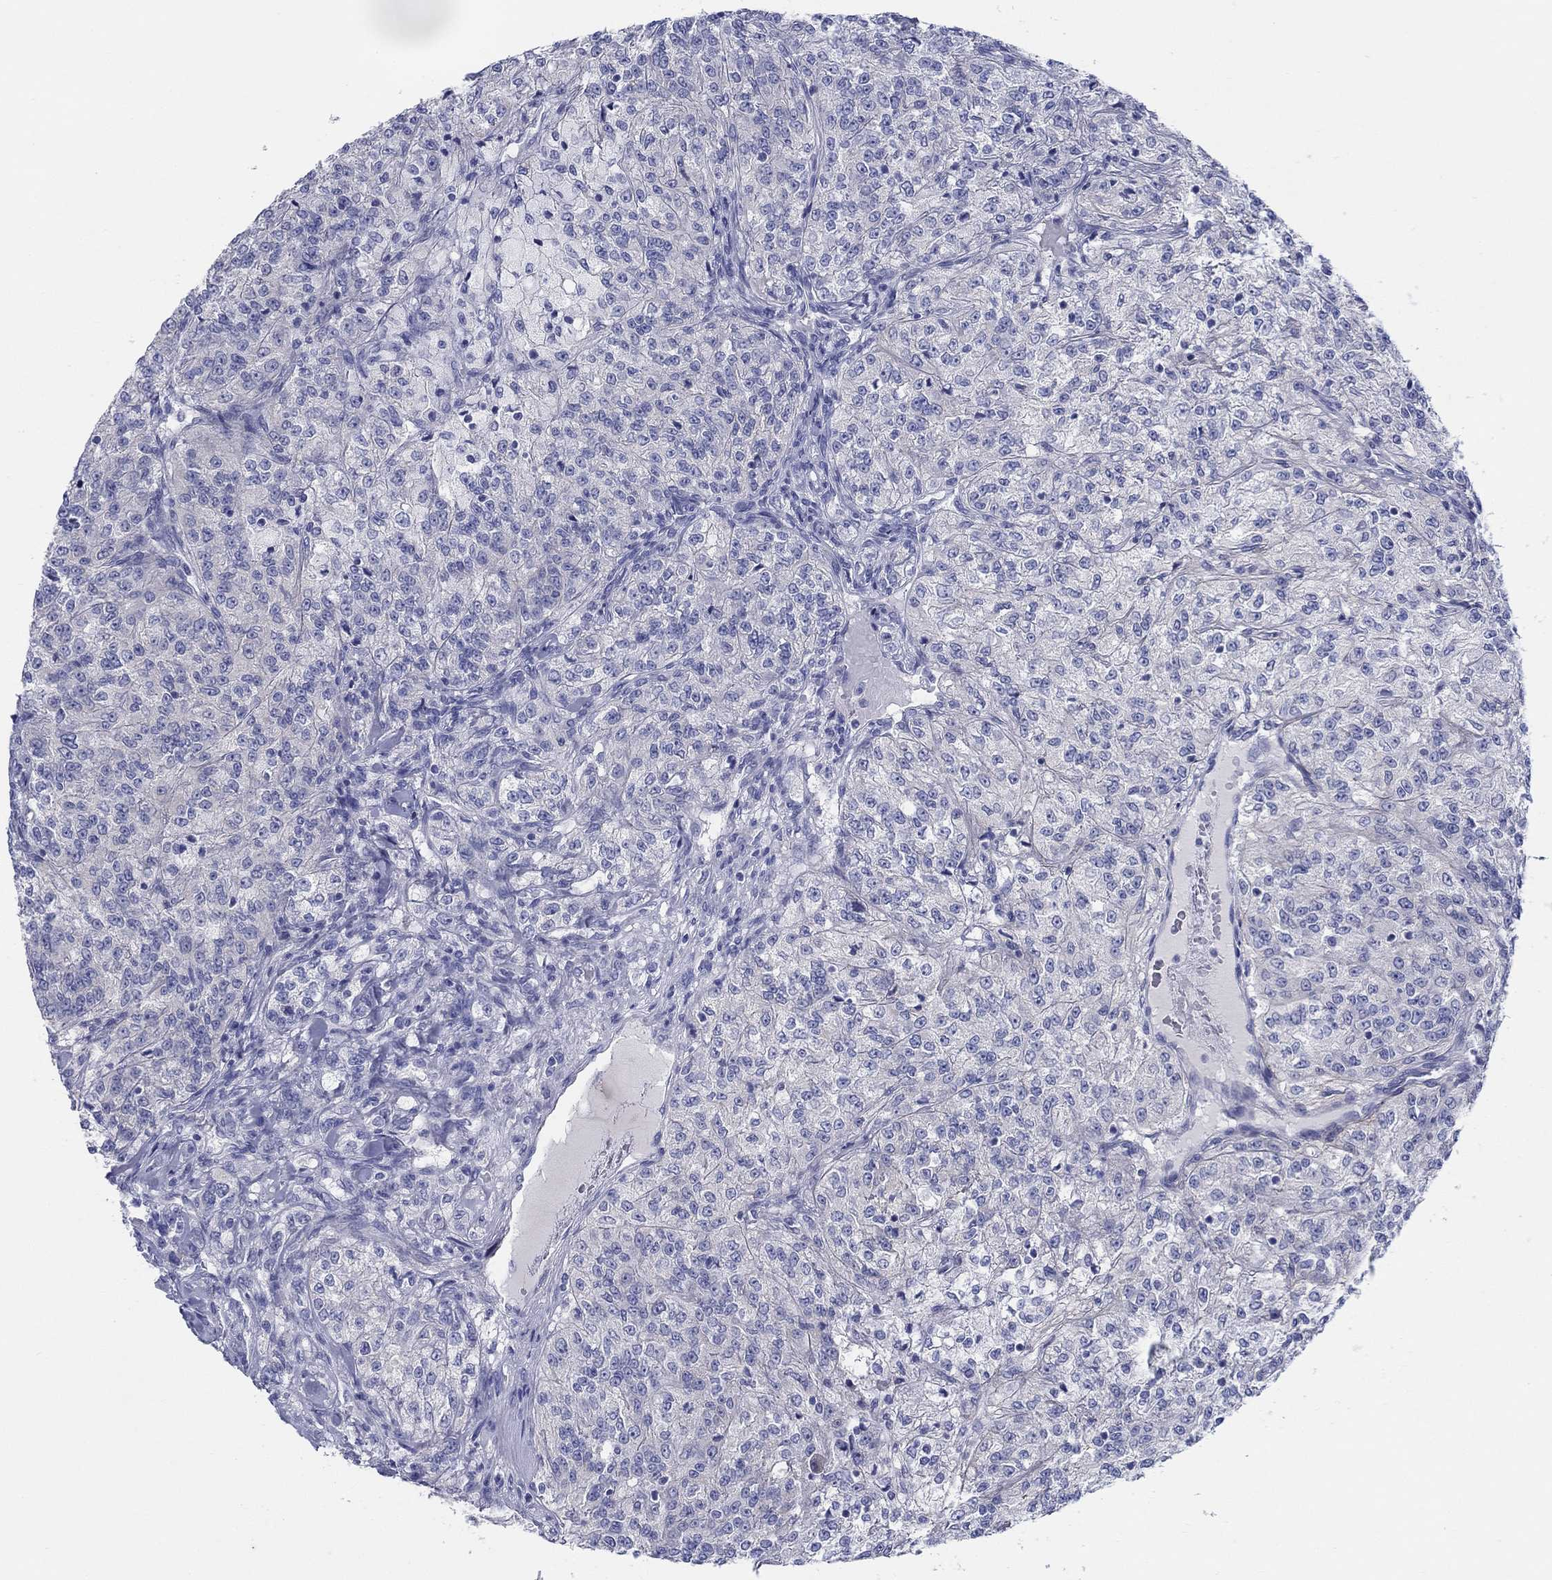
{"staining": {"intensity": "negative", "quantity": "none", "location": "none"}, "tissue": "renal cancer", "cell_type": "Tumor cells", "image_type": "cancer", "snomed": [{"axis": "morphology", "description": "Adenocarcinoma, NOS"}, {"axis": "topography", "description": "Kidney"}], "caption": "Immunohistochemical staining of renal cancer displays no significant expression in tumor cells. (Stains: DAB (3,3'-diaminobenzidine) immunohistochemistry (IHC) with hematoxylin counter stain, Microscopy: brightfield microscopy at high magnification).", "gene": "HAPLN4", "patient": {"sex": "female", "age": 63}}